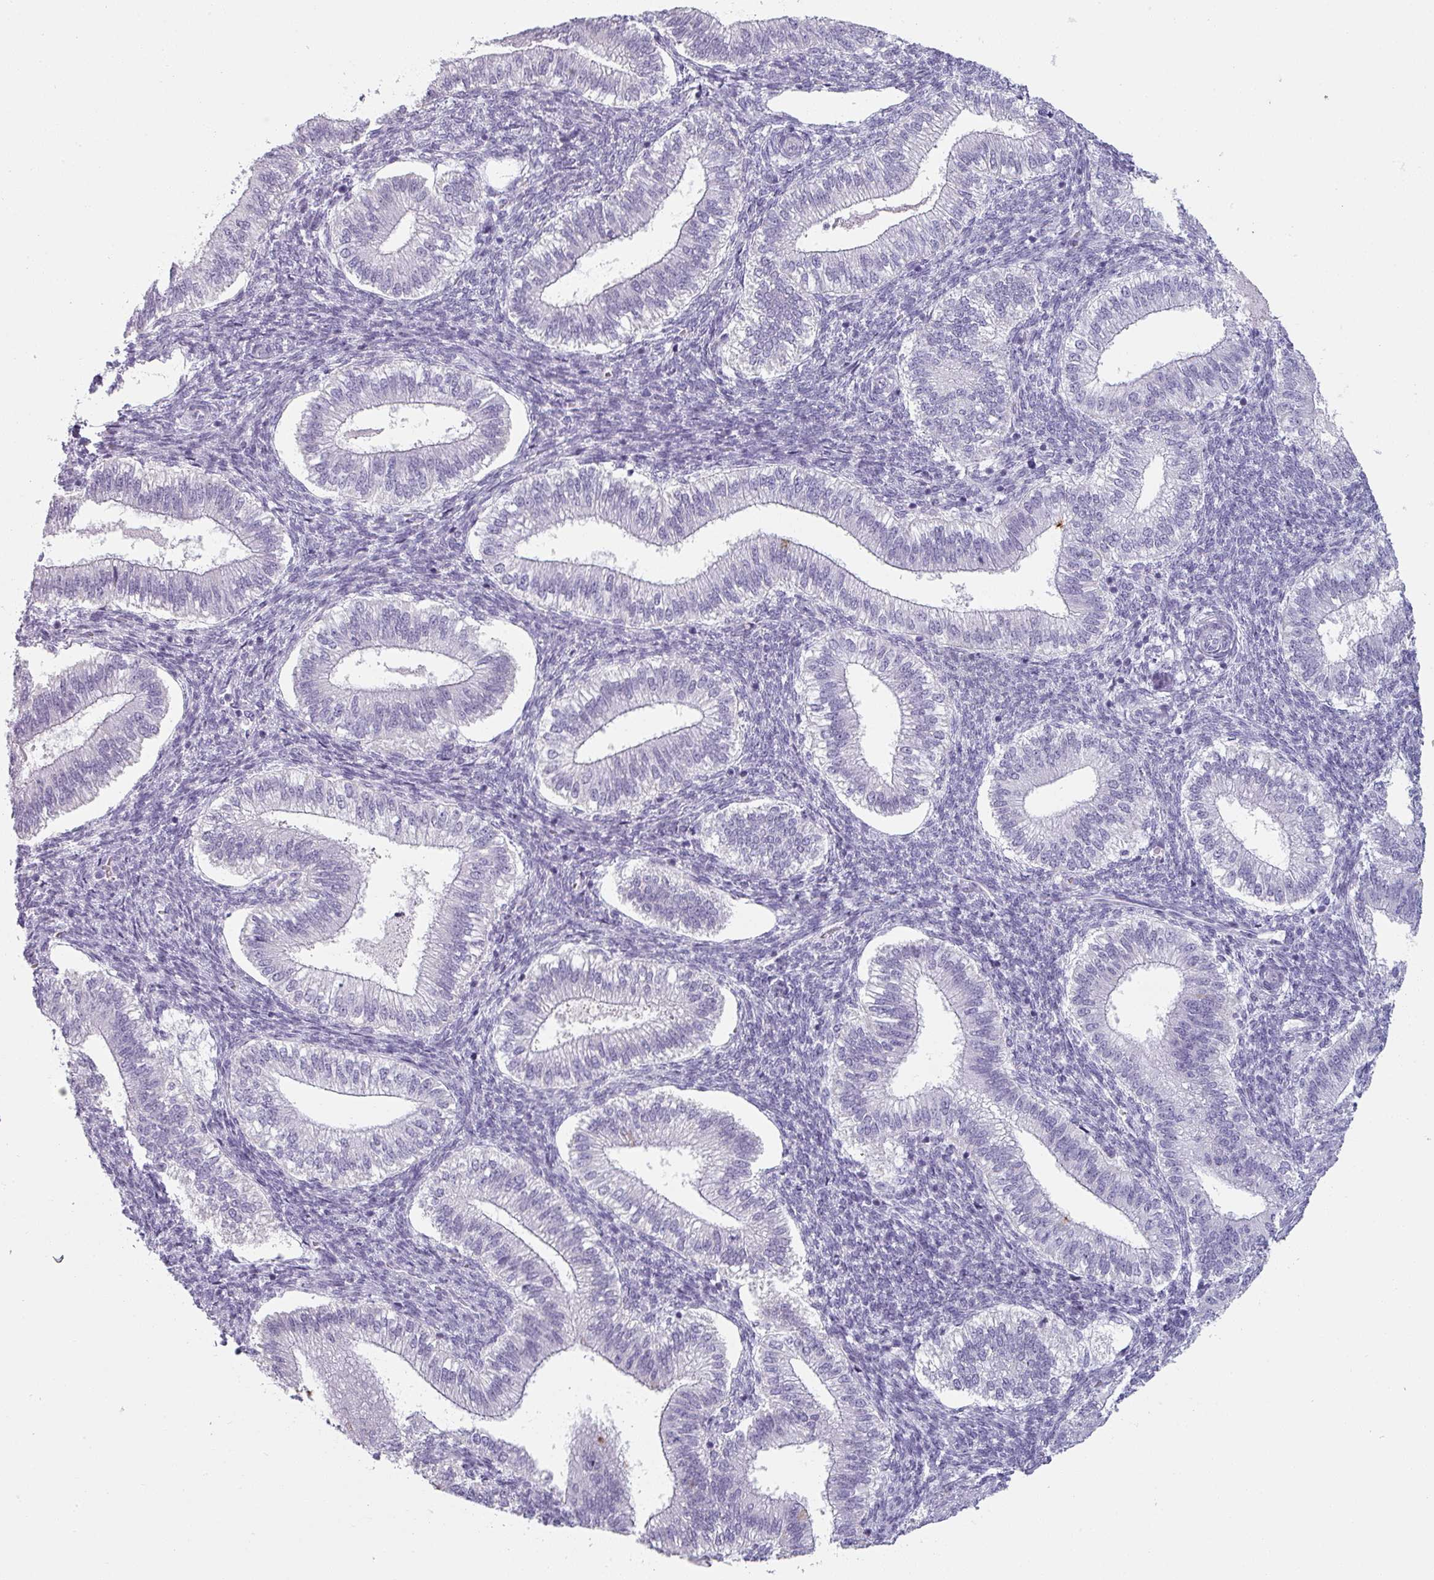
{"staining": {"intensity": "negative", "quantity": "none", "location": "none"}, "tissue": "endometrium", "cell_type": "Cells in endometrial stroma", "image_type": "normal", "snomed": [{"axis": "morphology", "description": "Normal tissue, NOS"}, {"axis": "topography", "description": "Endometrium"}], "caption": "Immunohistochemistry (IHC) of normal human endometrium displays no expression in cells in endometrial stroma. Nuclei are stained in blue.", "gene": "SFTPA1", "patient": {"sex": "female", "age": 25}}